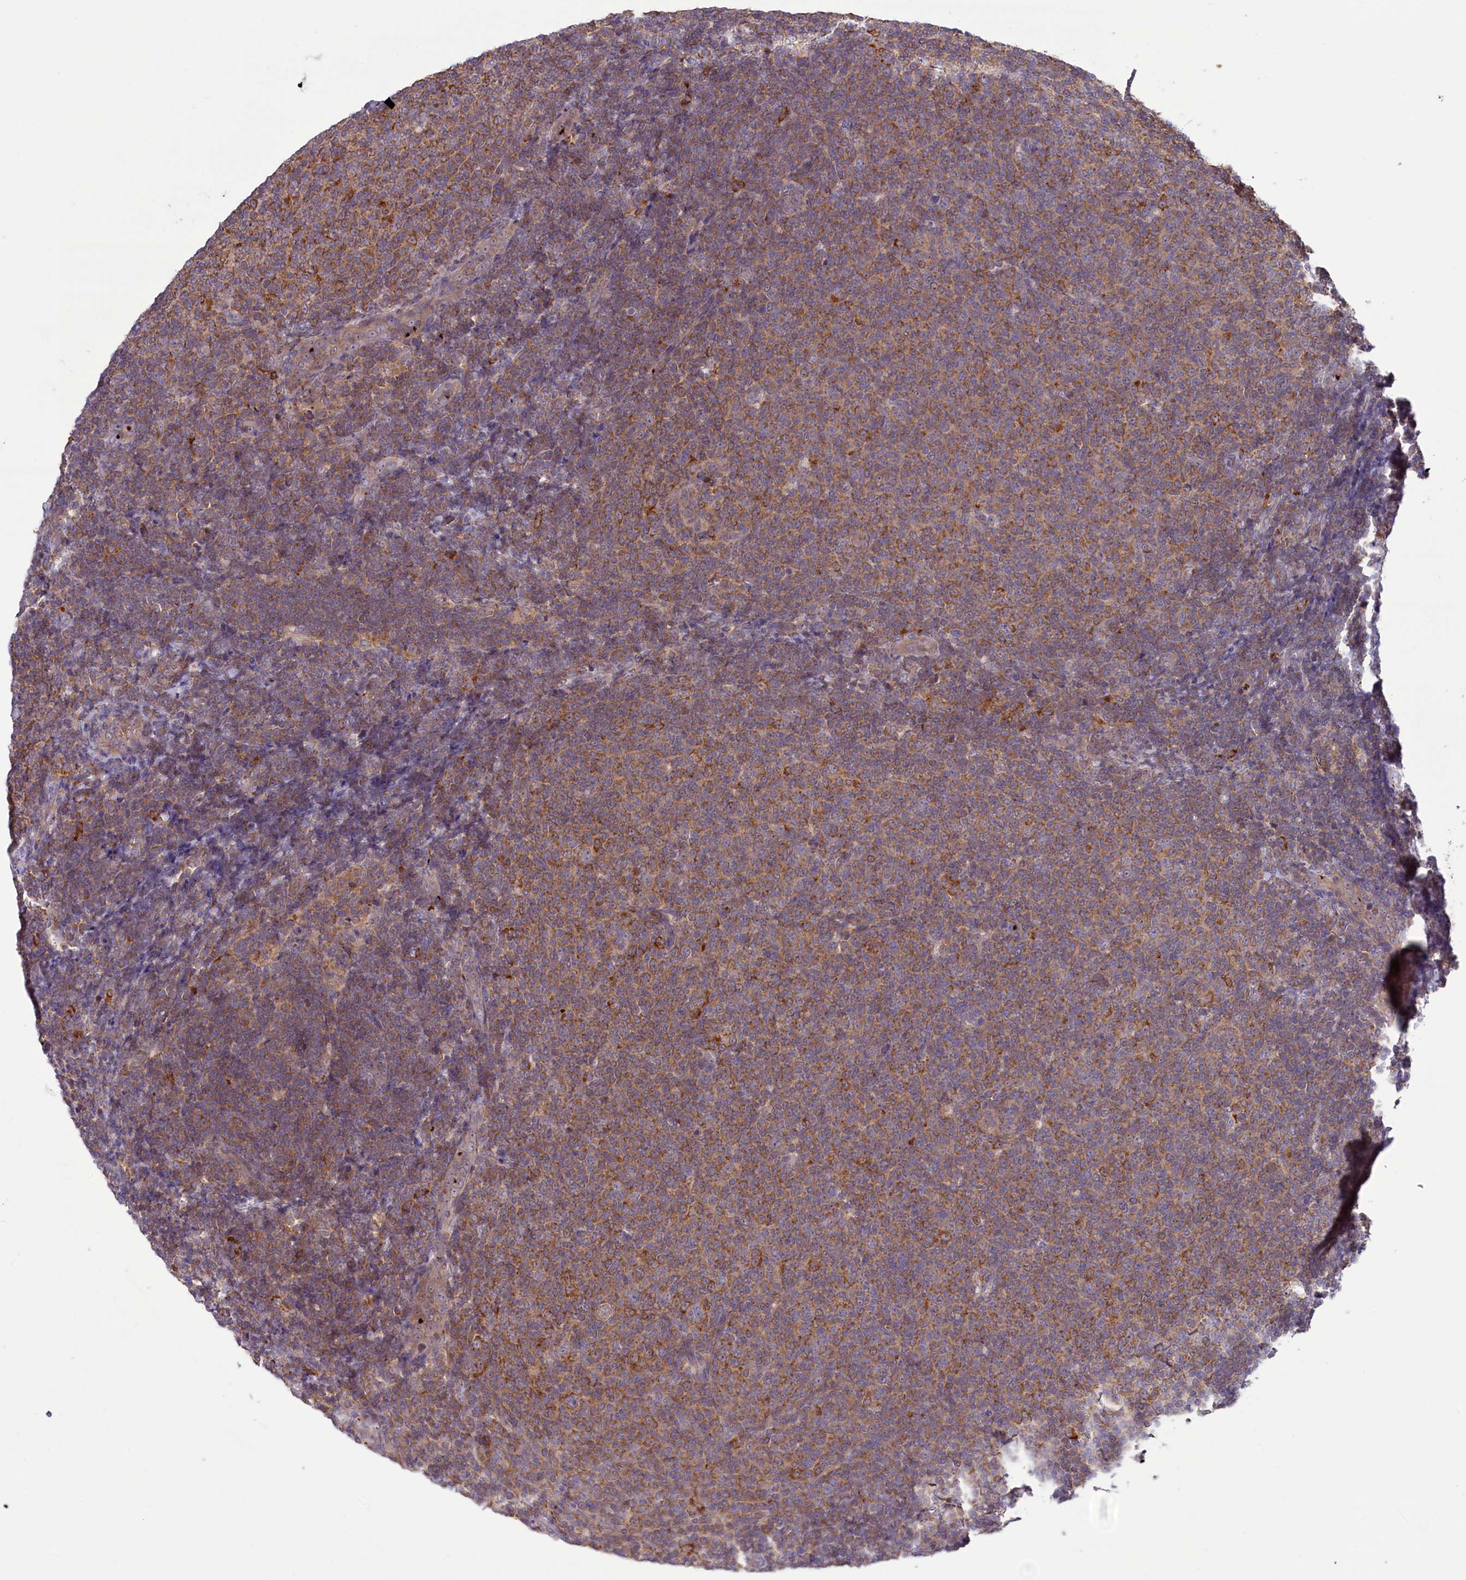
{"staining": {"intensity": "moderate", "quantity": ">75%", "location": "cytoplasmic/membranous"}, "tissue": "lymphoma", "cell_type": "Tumor cells", "image_type": "cancer", "snomed": [{"axis": "morphology", "description": "Malignant lymphoma, non-Hodgkin's type, Low grade"}, {"axis": "topography", "description": "Lymph node"}], "caption": "Immunohistochemical staining of lymphoma demonstrates medium levels of moderate cytoplasmic/membranous protein expression in about >75% of tumor cells.", "gene": "HEATR3", "patient": {"sex": "male", "age": 66}}